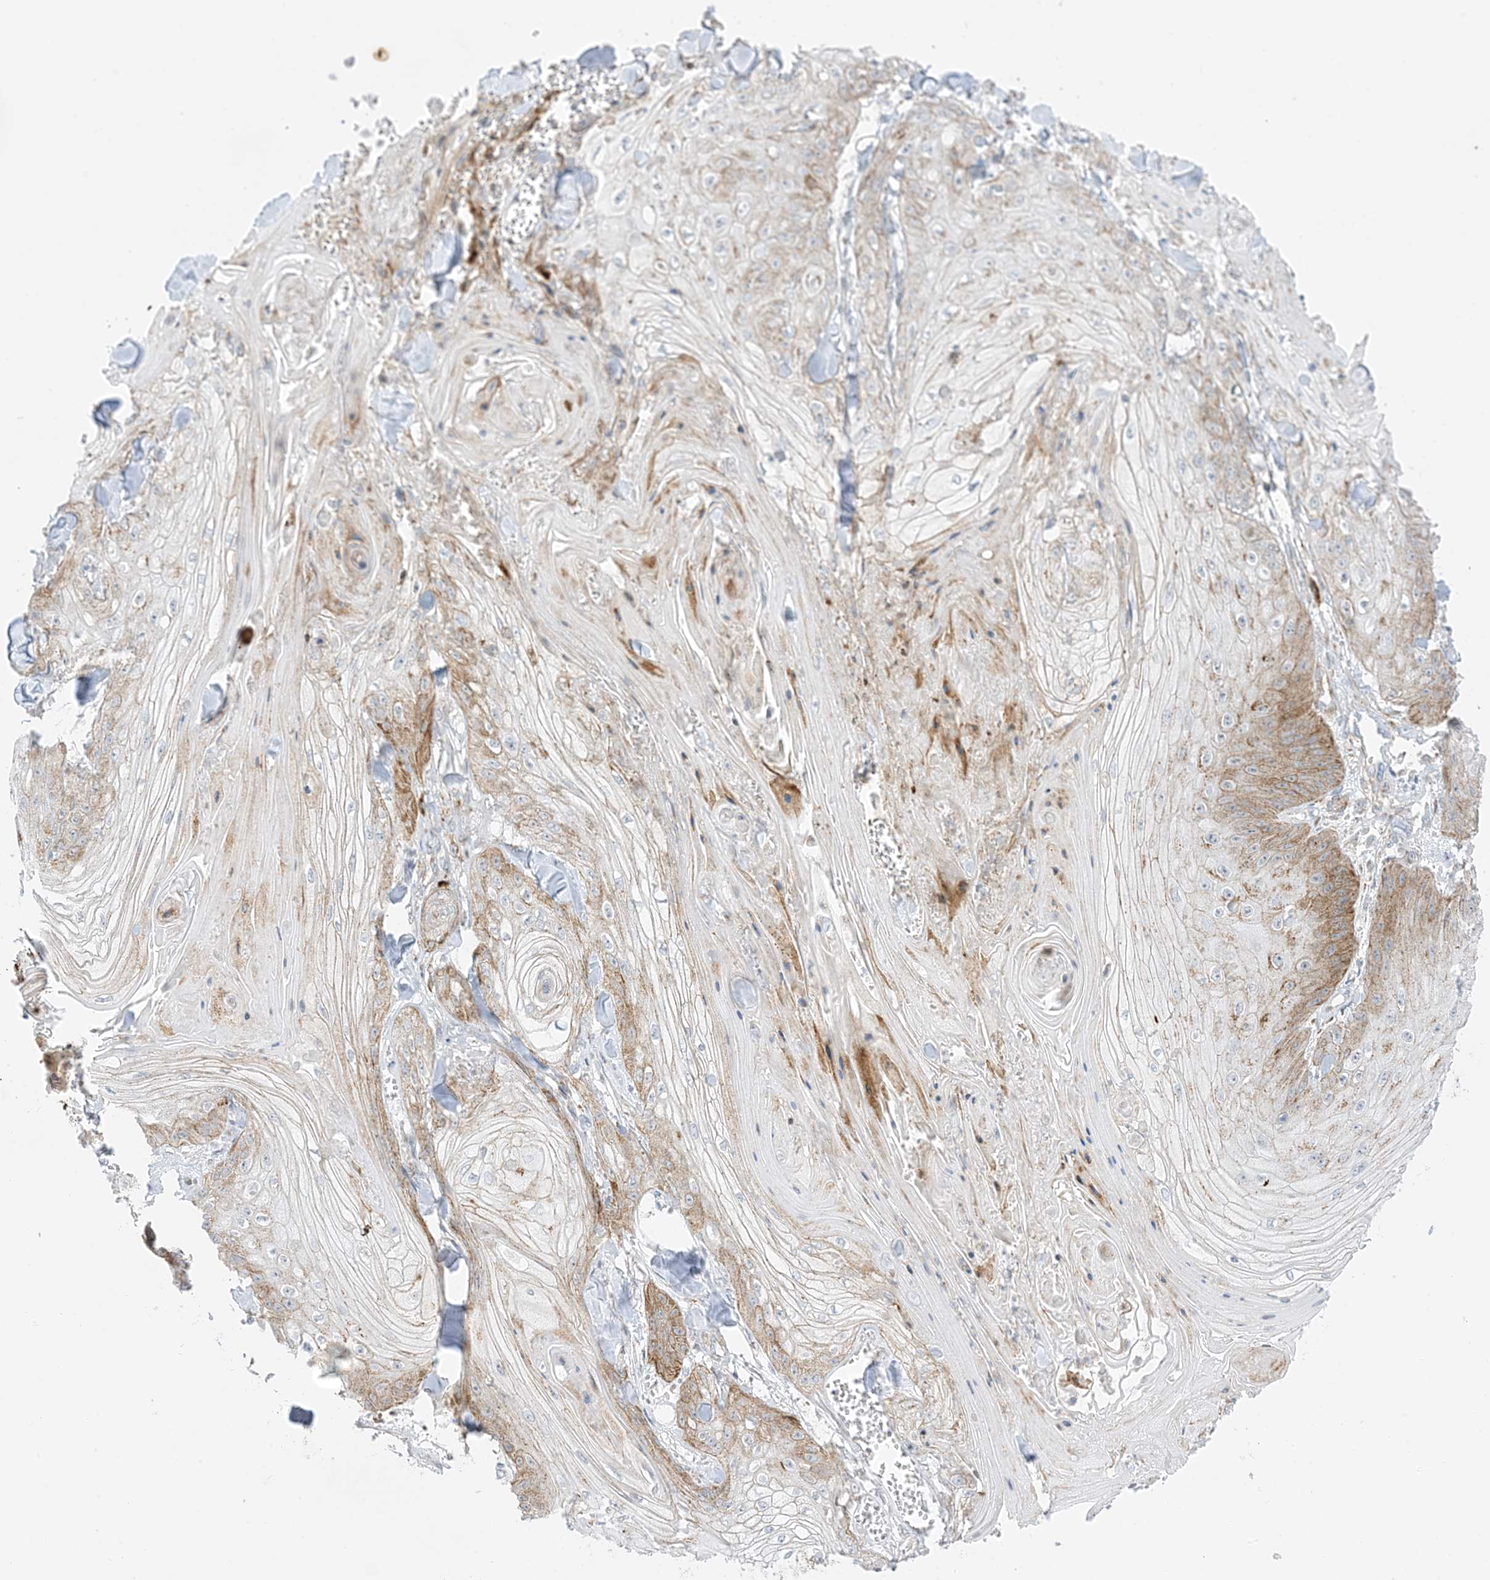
{"staining": {"intensity": "moderate", "quantity": "25%-75%", "location": "cytoplasmic/membranous"}, "tissue": "skin cancer", "cell_type": "Tumor cells", "image_type": "cancer", "snomed": [{"axis": "morphology", "description": "Squamous cell carcinoma, NOS"}, {"axis": "topography", "description": "Skin"}], "caption": "Human skin cancer stained with a brown dye shows moderate cytoplasmic/membranous positive positivity in about 25%-75% of tumor cells.", "gene": "RAC1", "patient": {"sex": "male", "age": 74}}